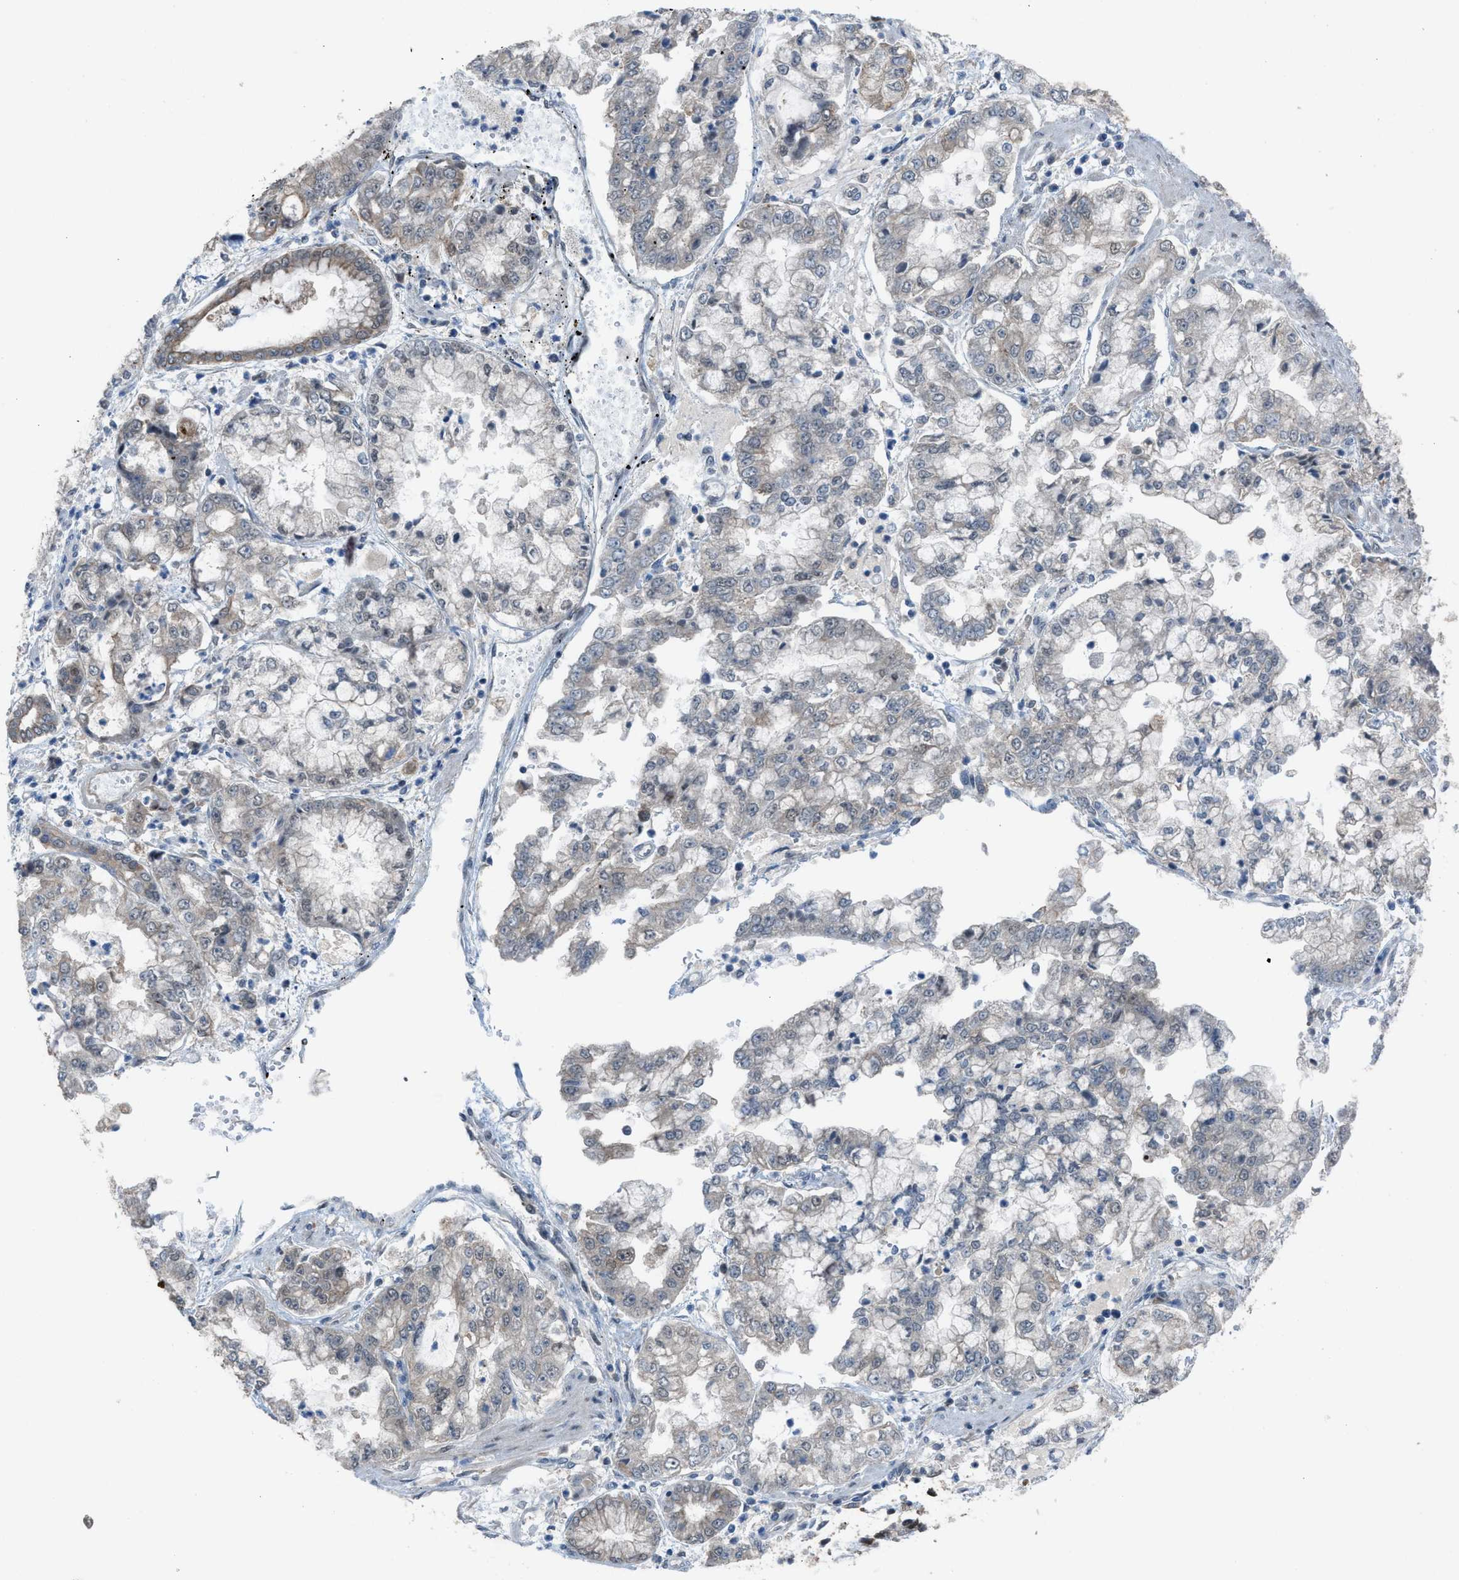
{"staining": {"intensity": "weak", "quantity": "<25%", "location": "cytoplasmic/membranous"}, "tissue": "stomach cancer", "cell_type": "Tumor cells", "image_type": "cancer", "snomed": [{"axis": "morphology", "description": "Adenocarcinoma, NOS"}, {"axis": "topography", "description": "Stomach"}], "caption": "Tumor cells are negative for brown protein staining in stomach cancer. Nuclei are stained in blue.", "gene": "PLAA", "patient": {"sex": "male", "age": 76}}